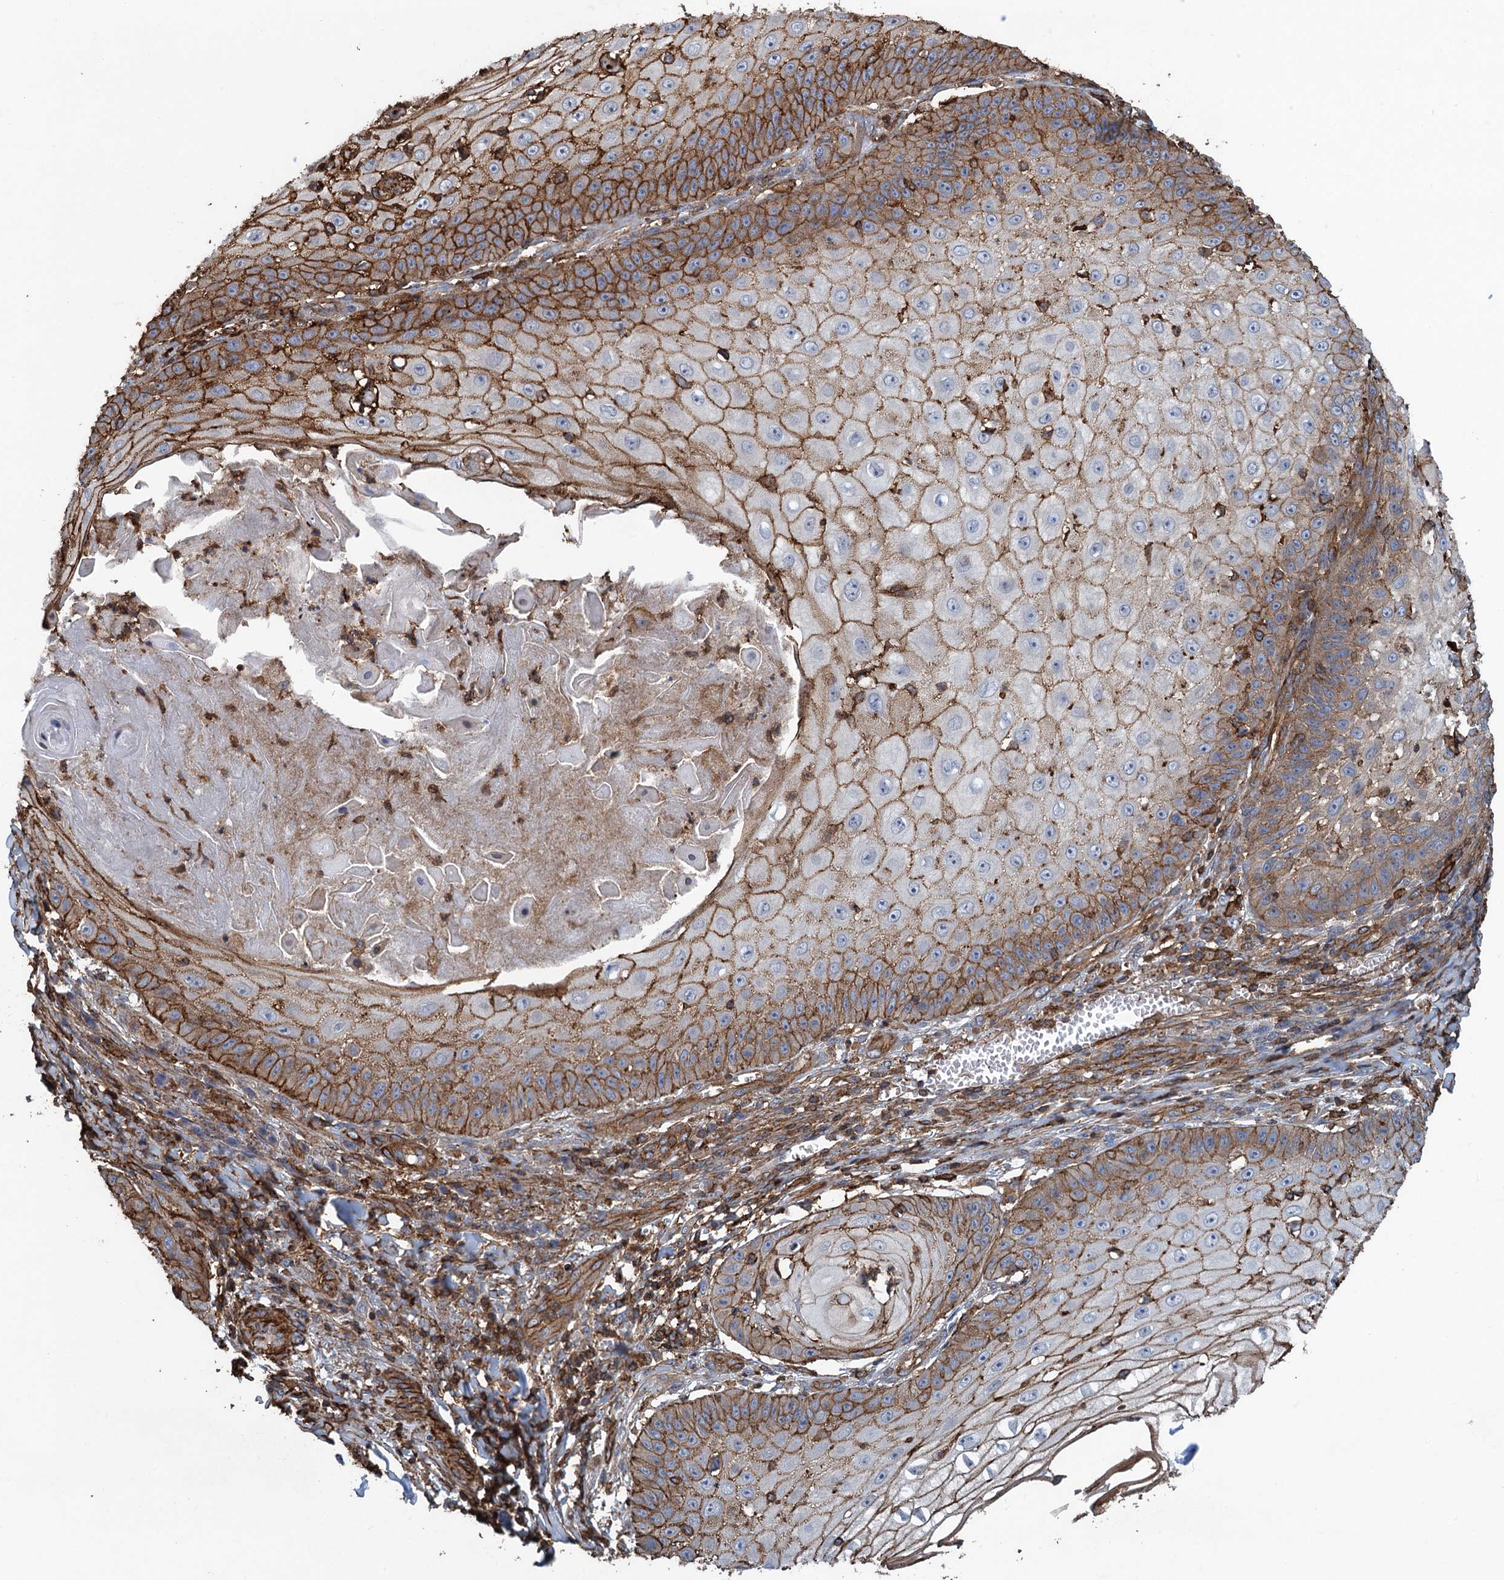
{"staining": {"intensity": "strong", "quantity": "25%-75%", "location": "cytoplasmic/membranous"}, "tissue": "skin cancer", "cell_type": "Tumor cells", "image_type": "cancer", "snomed": [{"axis": "morphology", "description": "Squamous cell carcinoma, NOS"}, {"axis": "topography", "description": "Skin"}], "caption": "The photomicrograph reveals staining of skin cancer (squamous cell carcinoma), revealing strong cytoplasmic/membranous protein staining (brown color) within tumor cells. (DAB (3,3'-diaminobenzidine) IHC, brown staining for protein, blue staining for nuclei).", "gene": "PROSER2", "patient": {"sex": "male", "age": 70}}